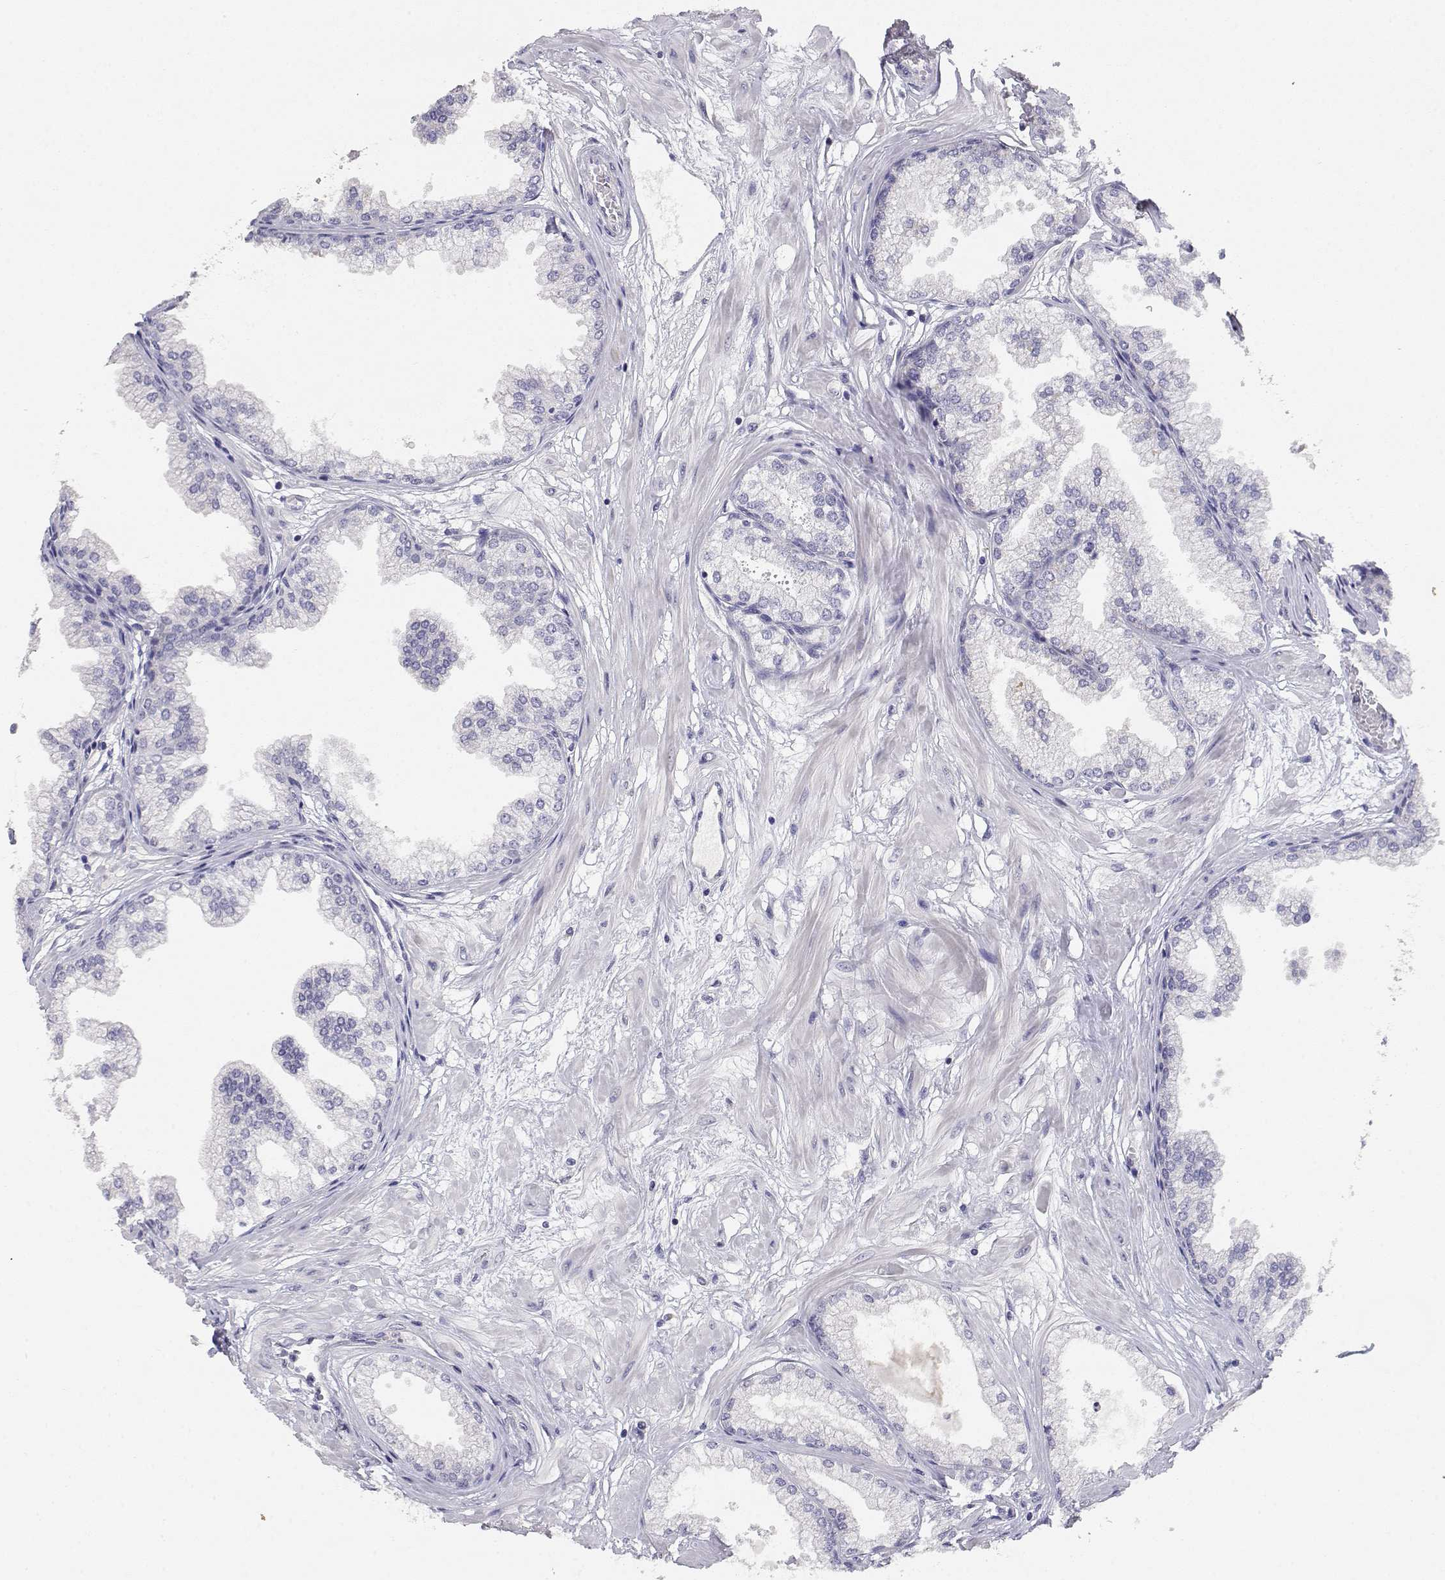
{"staining": {"intensity": "negative", "quantity": "none", "location": "none"}, "tissue": "prostate", "cell_type": "Glandular cells", "image_type": "normal", "snomed": [{"axis": "morphology", "description": "Normal tissue, NOS"}, {"axis": "topography", "description": "Prostate"}], "caption": "Glandular cells show no significant protein staining in unremarkable prostate. (DAB immunohistochemistry visualized using brightfield microscopy, high magnification).", "gene": "ADA", "patient": {"sex": "male", "age": 37}}